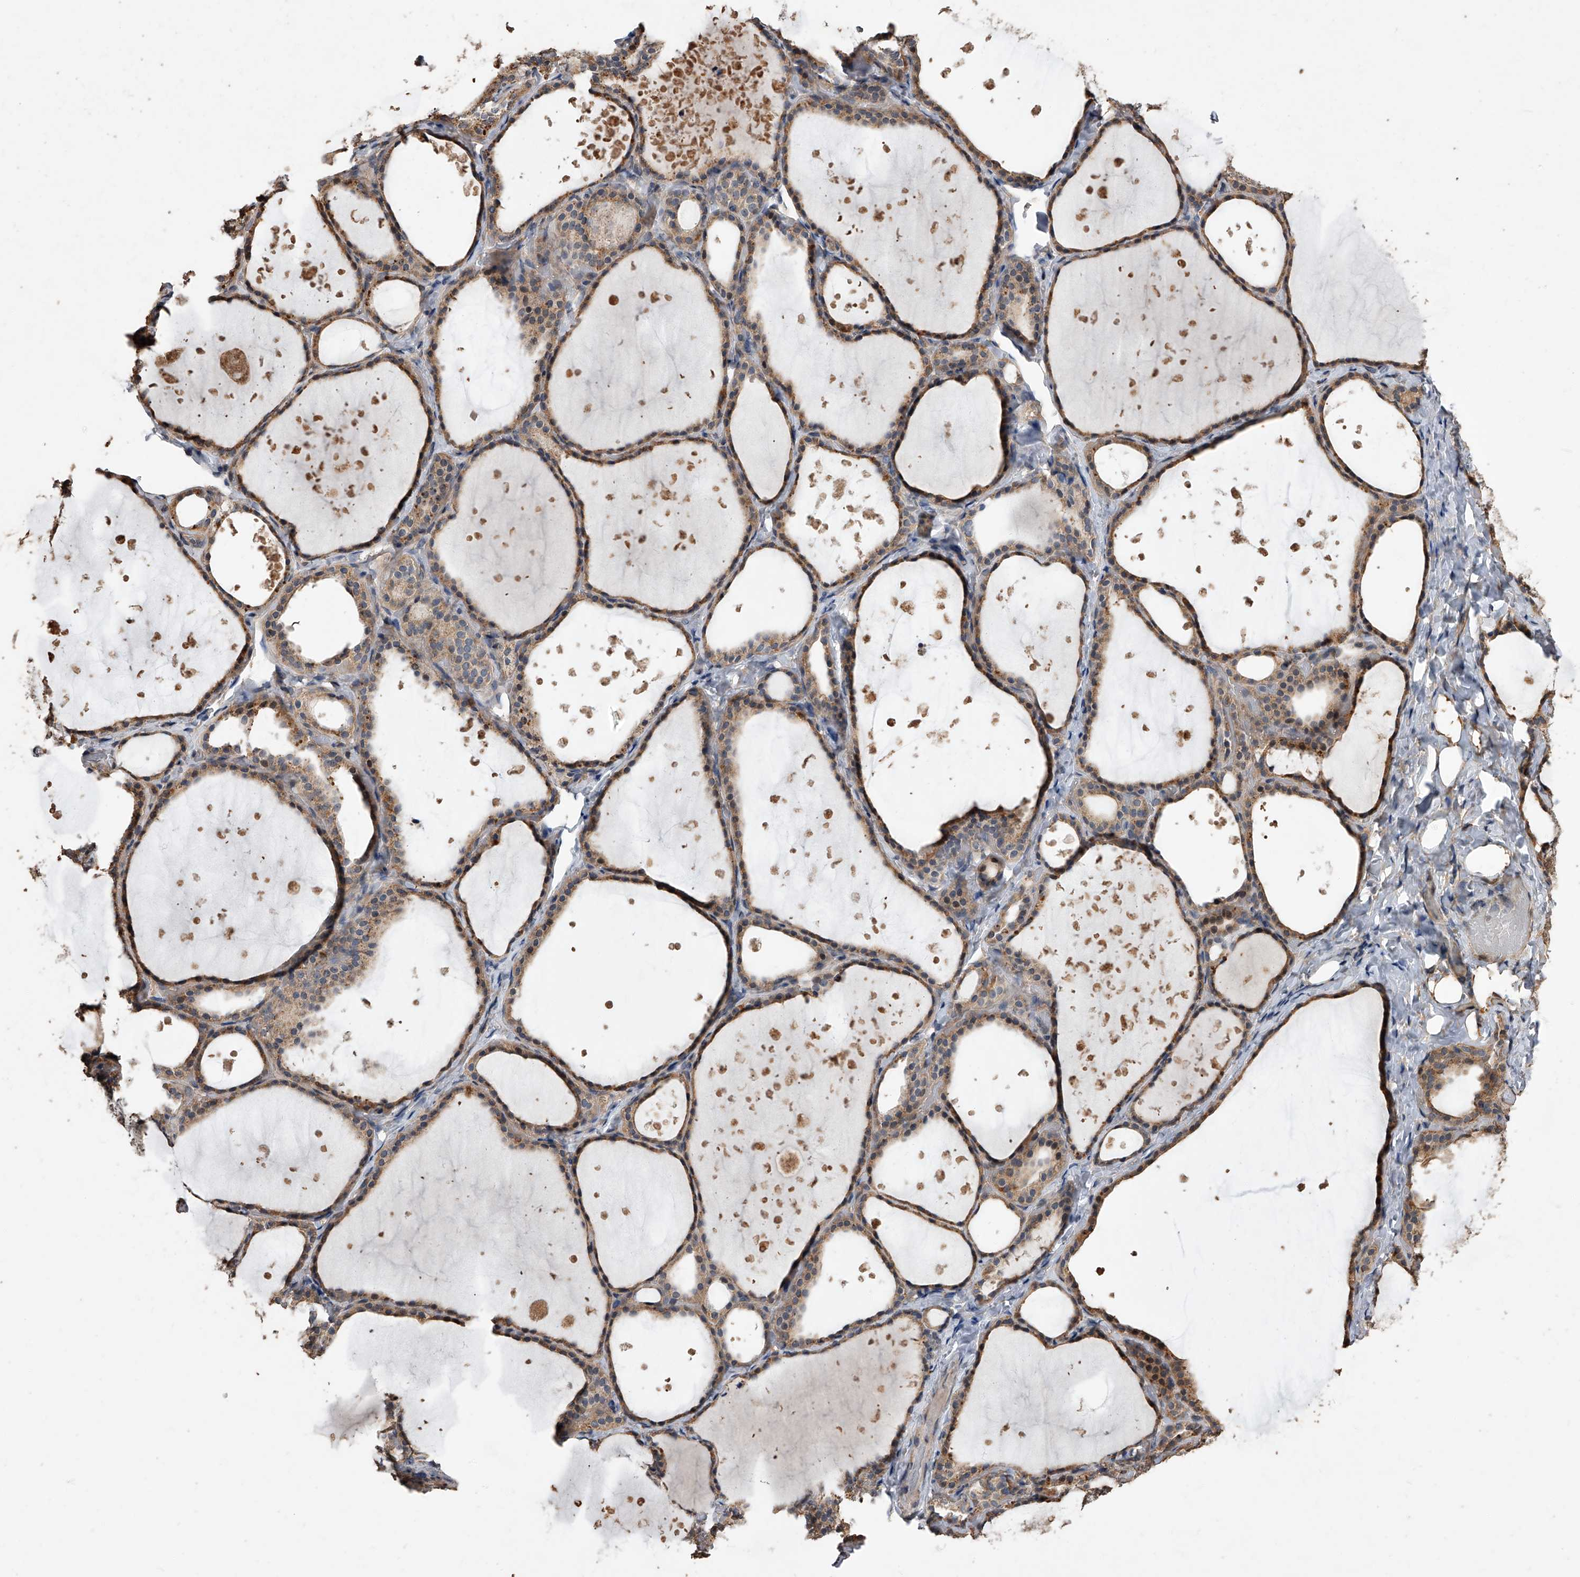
{"staining": {"intensity": "moderate", "quantity": ">75%", "location": "cytoplasmic/membranous"}, "tissue": "thyroid gland", "cell_type": "Glandular cells", "image_type": "normal", "snomed": [{"axis": "morphology", "description": "Normal tissue, NOS"}, {"axis": "topography", "description": "Thyroid gland"}], "caption": "An immunohistochemistry (IHC) image of normal tissue is shown. Protein staining in brown highlights moderate cytoplasmic/membranous positivity in thyroid gland within glandular cells.", "gene": "LTV1", "patient": {"sex": "female", "age": 44}}